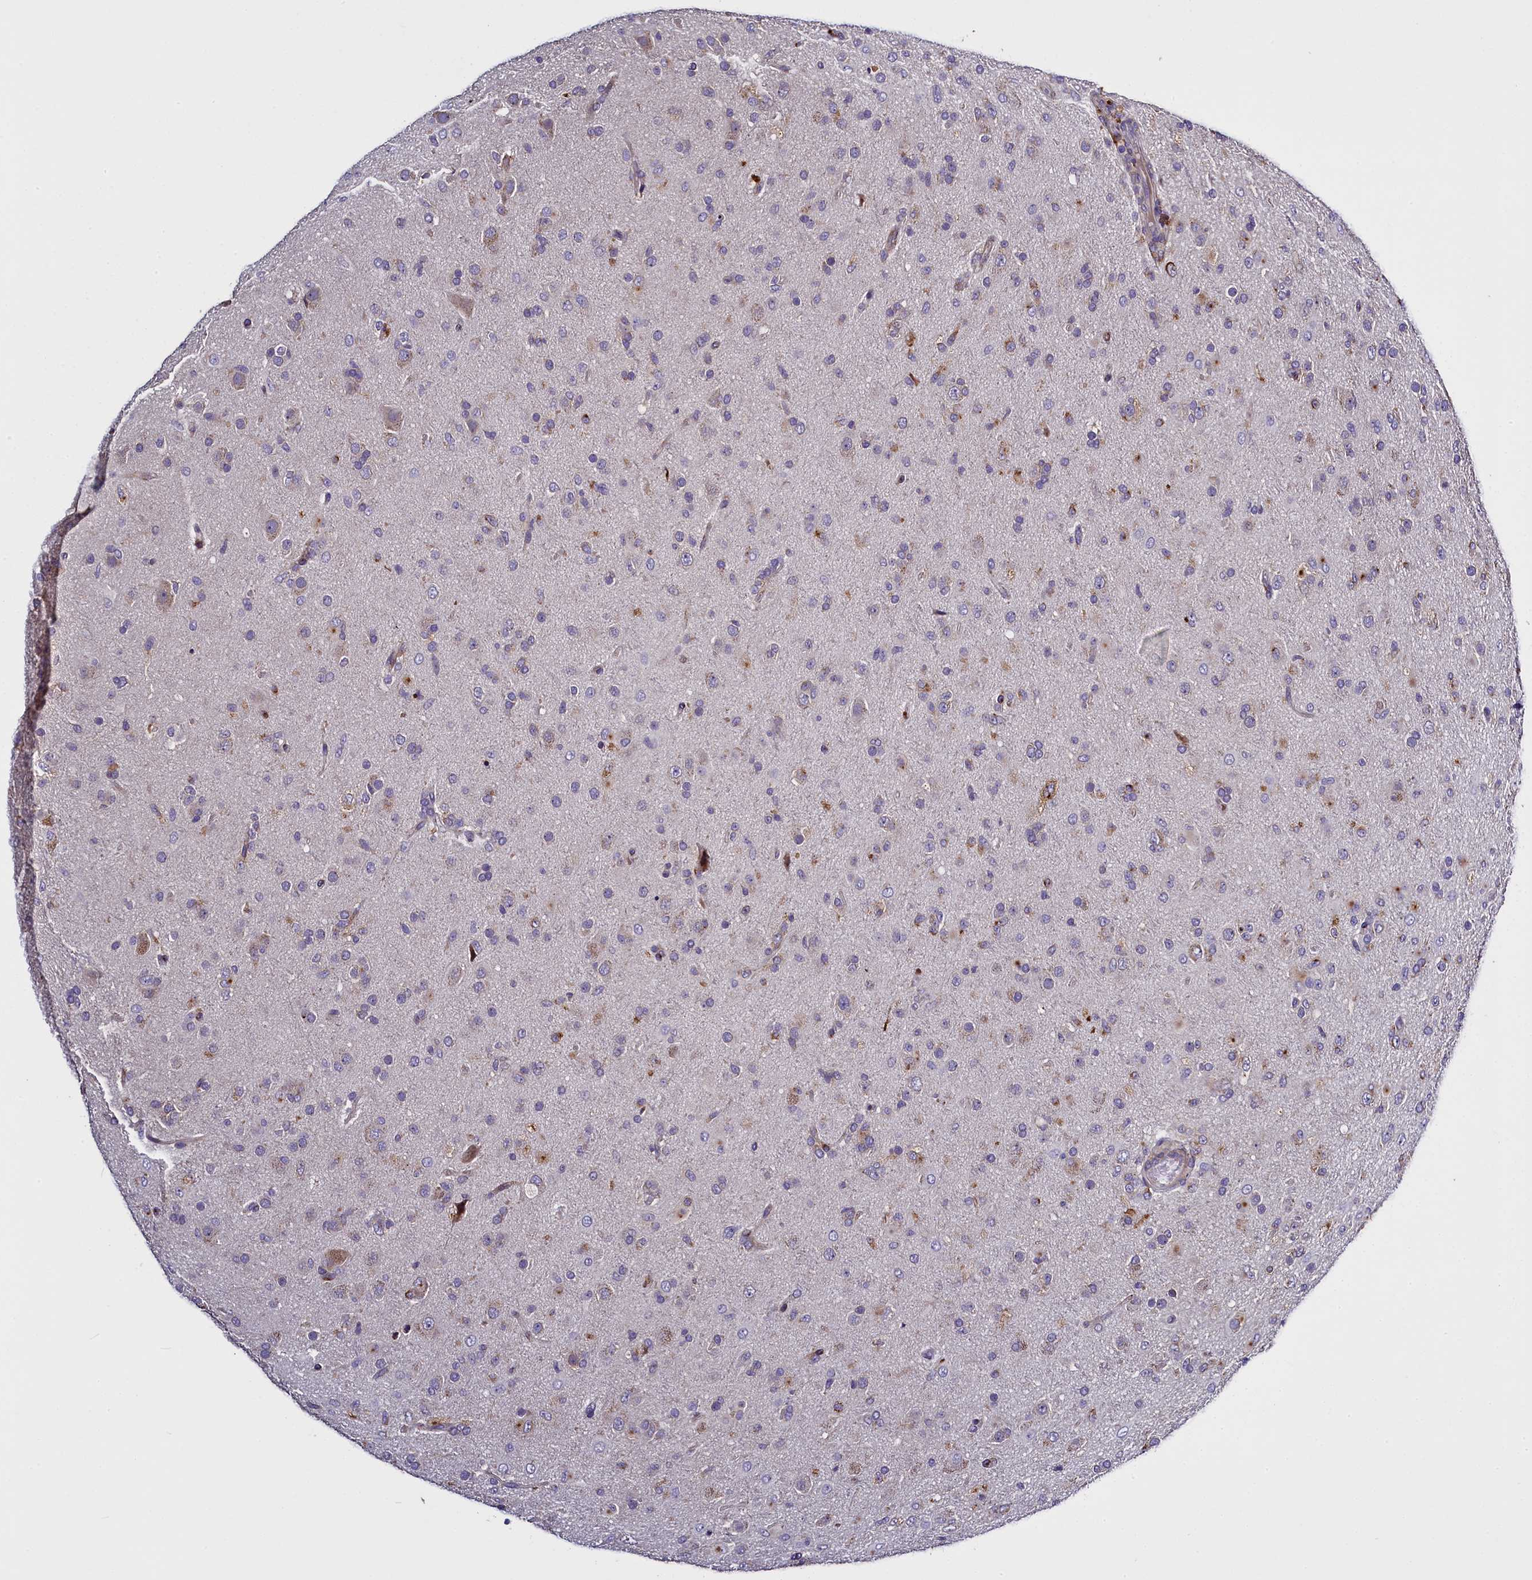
{"staining": {"intensity": "weak", "quantity": "<25%", "location": "cytoplasmic/membranous"}, "tissue": "glioma", "cell_type": "Tumor cells", "image_type": "cancer", "snomed": [{"axis": "morphology", "description": "Glioma, malignant, Low grade"}, {"axis": "topography", "description": "Brain"}], "caption": "Glioma was stained to show a protein in brown. There is no significant positivity in tumor cells.", "gene": "MRC2", "patient": {"sex": "male", "age": 65}}